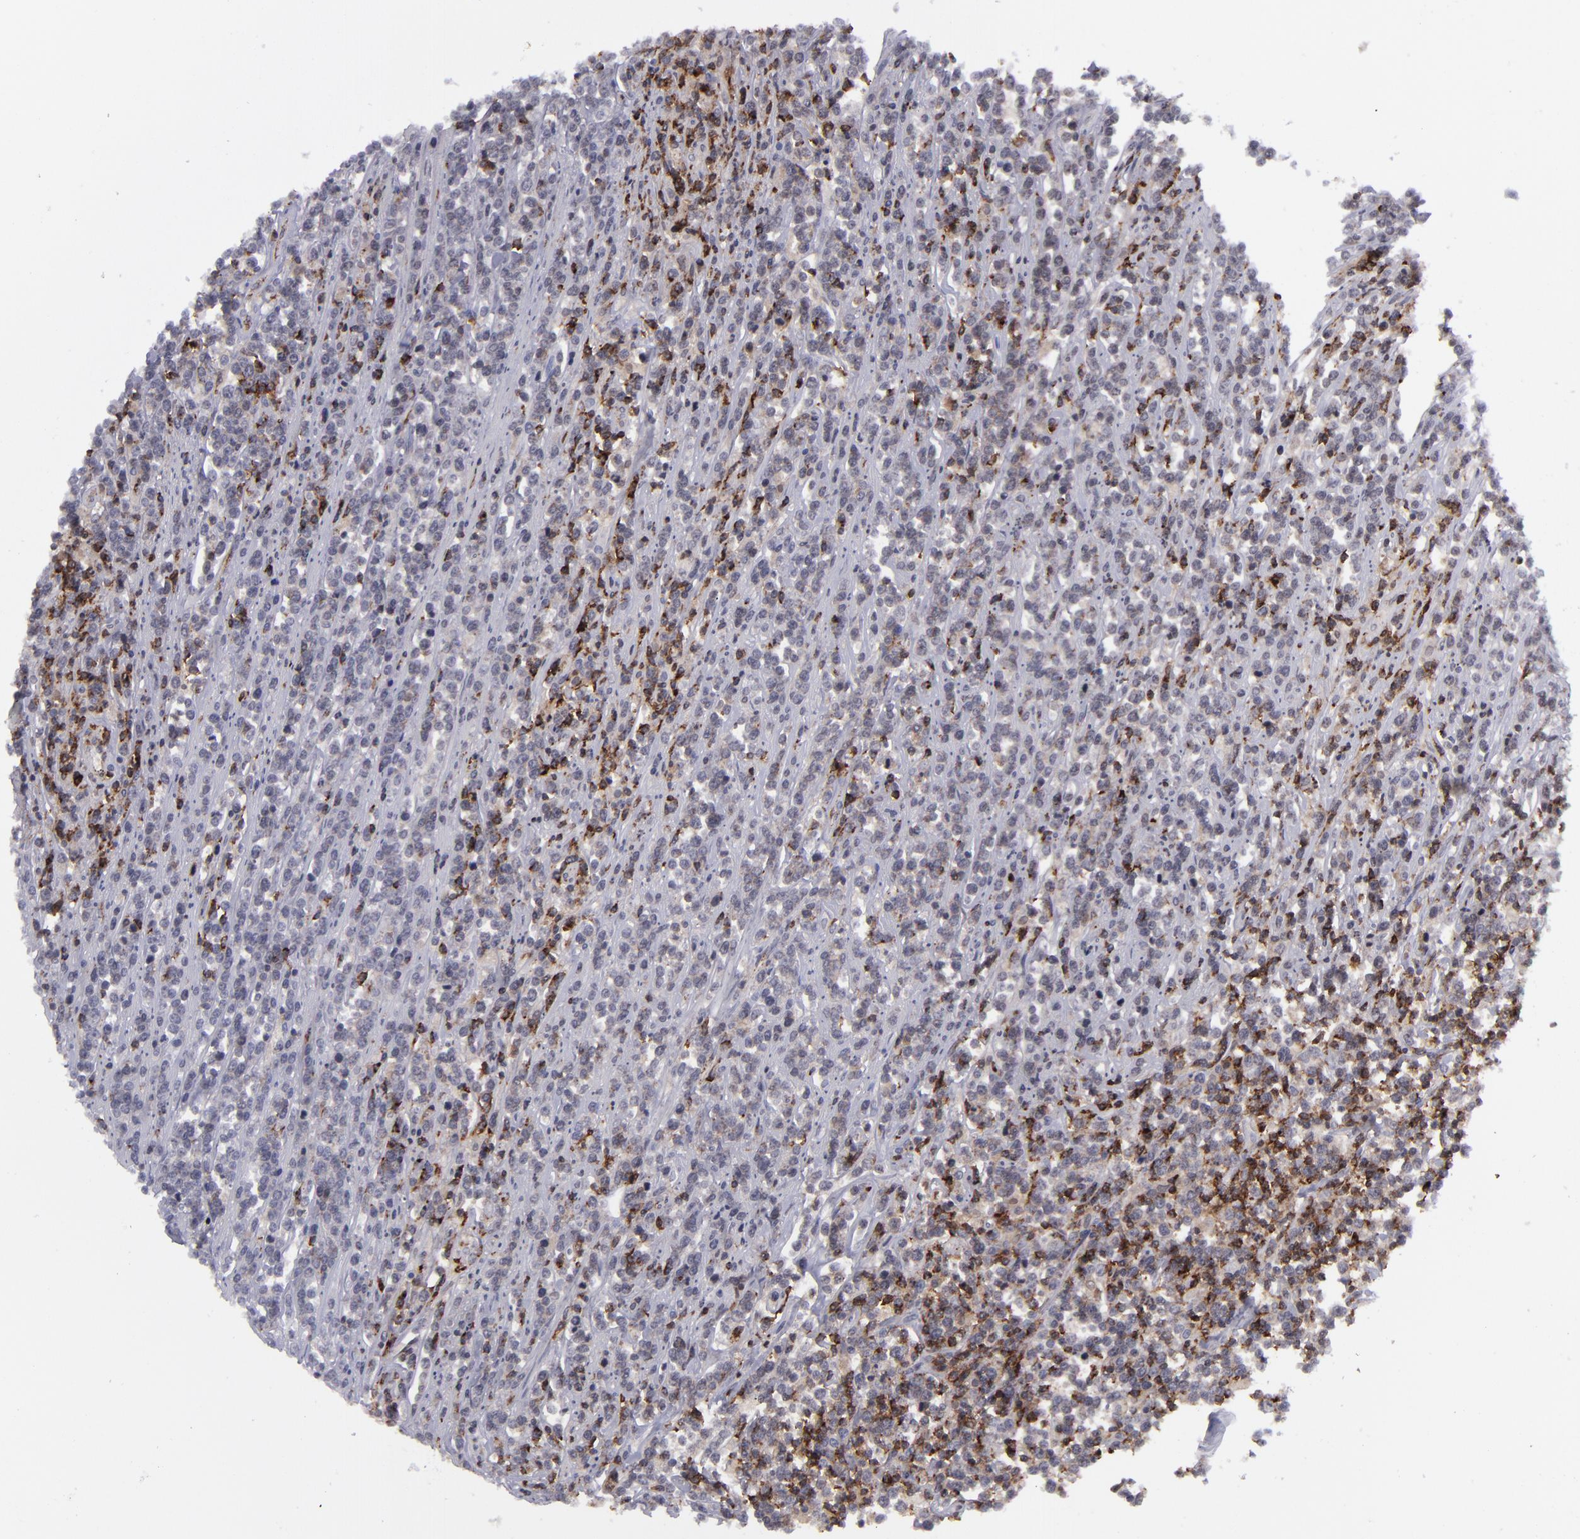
{"staining": {"intensity": "moderate", "quantity": "25%-75%", "location": "cytoplasmic/membranous"}, "tissue": "lymphoma", "cell_type": "Tumor cells", "image_type": "cancer", "snomed": [{"axis": "morphology", "description": "Malignant lymphoma, non-Hodgkin's type, High grade"}, {"axis": "topography", "description": "Small intestine"}, {"axis": "topography", "description": "Colon"}], "caption": "A micrograph of human high-grade malignant lymphoma, non-Hodgkin's type stained for a protein reveals moderate cytoplasmic/membranous brown staining in tumor cells. (DAB IHC with brightfield microscopy, high magnification).", "gene": "CD27", "patient": {"sex": "male", "age": 8}}